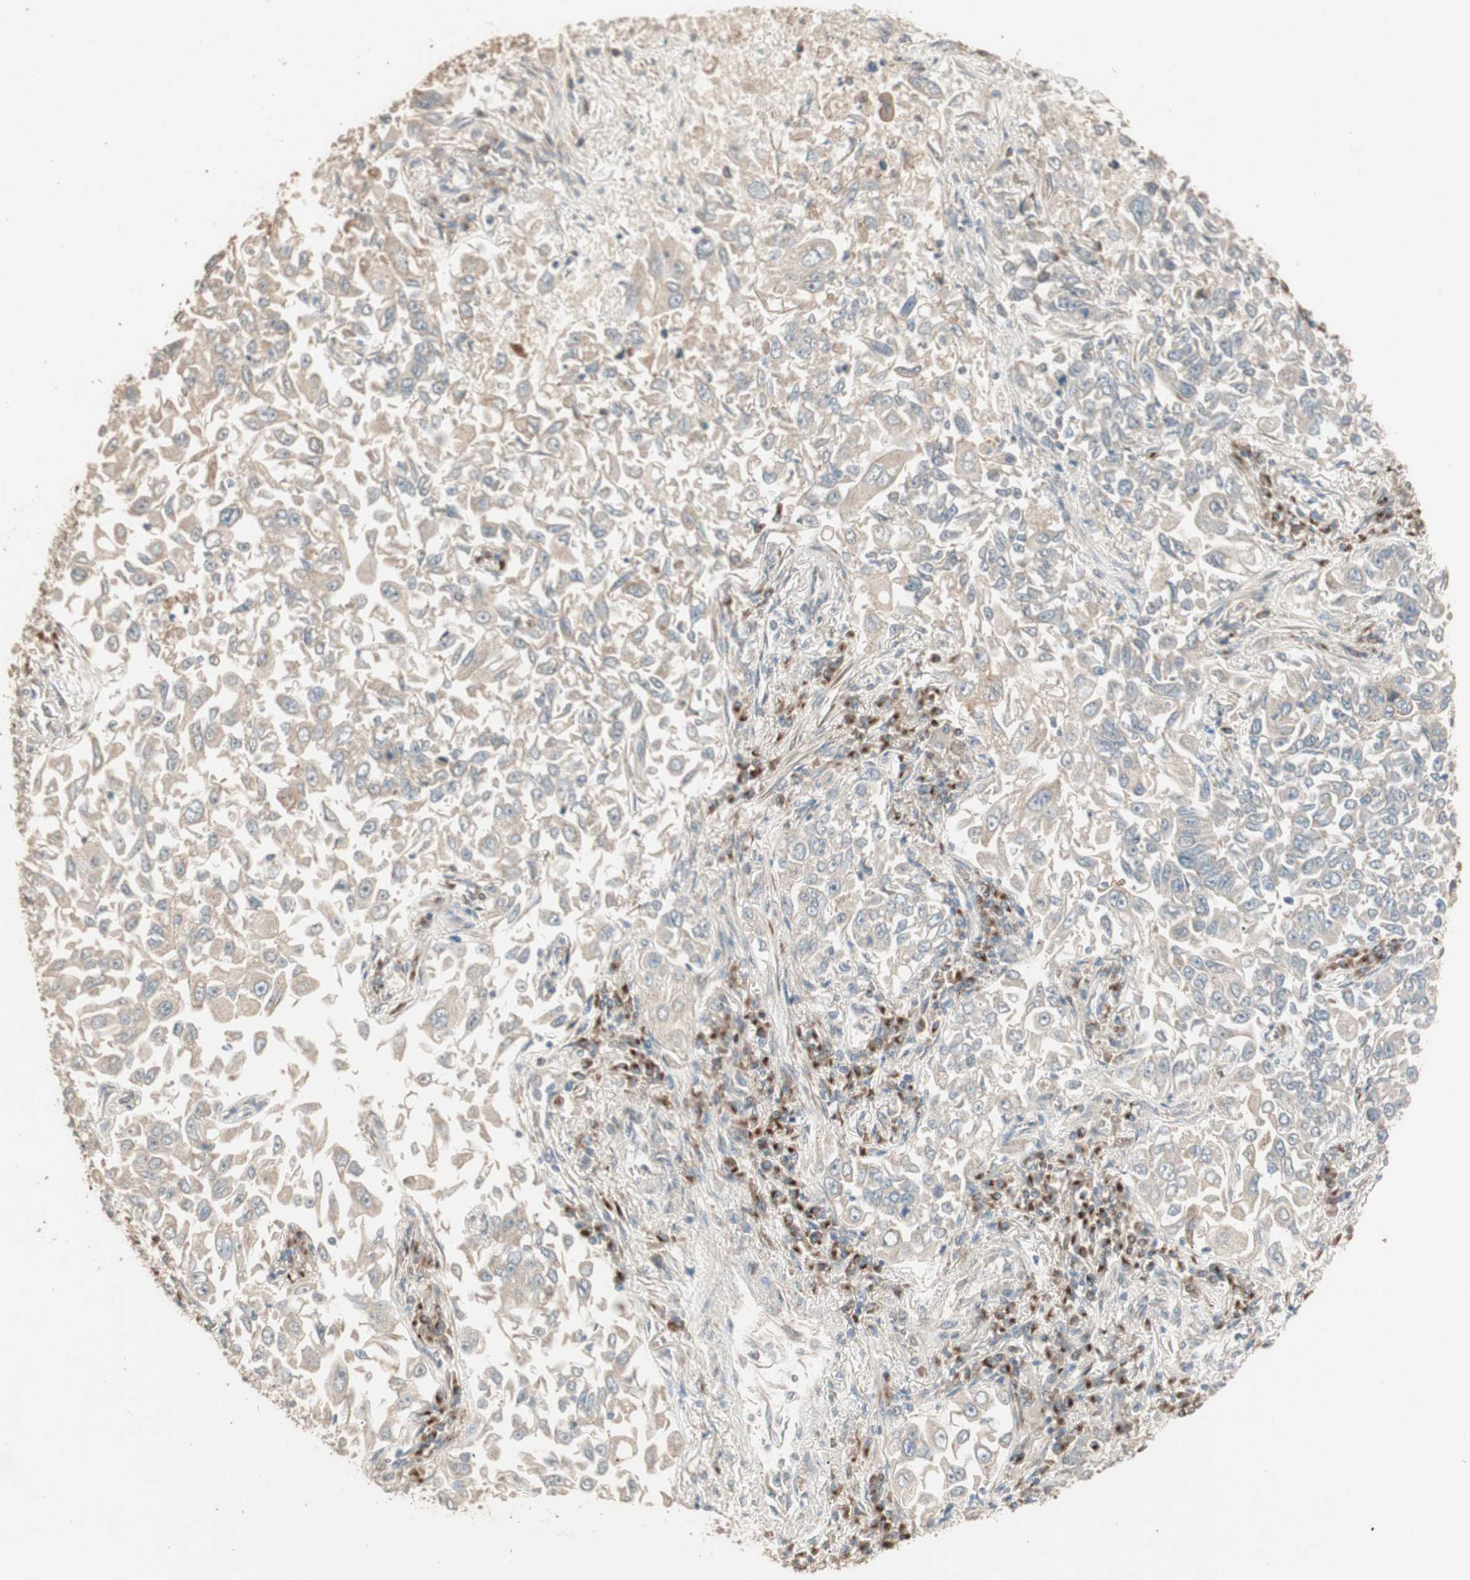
{"staining": {"intensity": "weak", "quantity": ">75%", "location": "cytoplasmic/membranous"}, "tissue": "lung cancer", "cell_type": "Tumor cells", "image_type": "cancer", "snomed": [{"axis": "morphology", "description": "Adenocarcinoma, NOS"}, {"axis": "topography", "description": "Lung"}], "caption": "Immunohistochemistry (IHC) of adenocarcinoma (lung) demonstrates low levels of weak cytoplasmic/membranous staining in about >75% of tumor cells.", "gene": "RARRES1", "patient": {"sex": "male", "age": 84}}